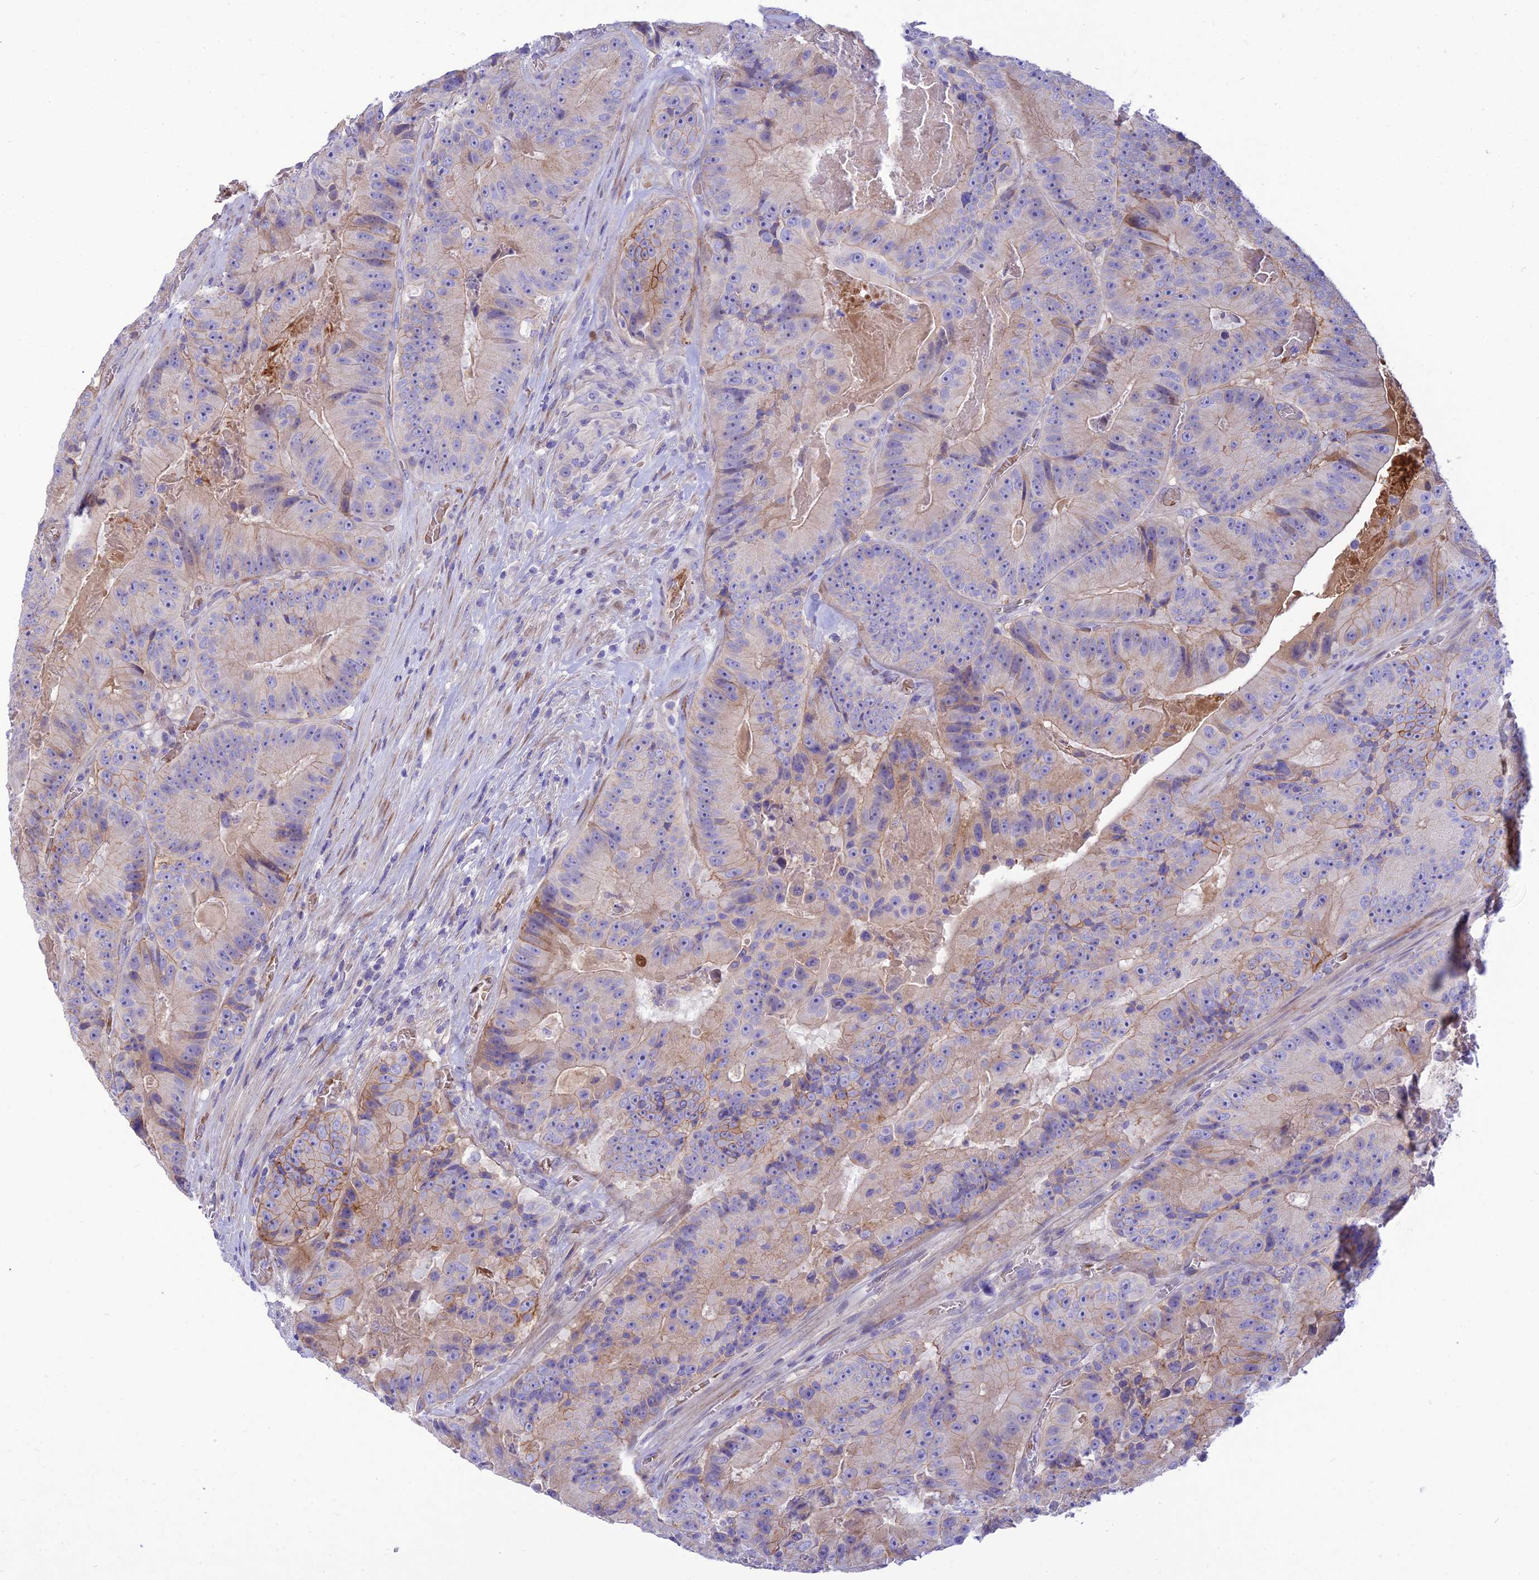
{"staining": {"intensity": "weak", "quantity": "25%-75%", "location": "cytoplasmic/membranous"}, "tissue": "colorectal cancer", "cell_type": "Tumor cells", "image_type": "cancer", "snomed": [{"axis": "morphology", "description": "Adenocarcinoma, NOS"}, {"axis": "topography", "description": "Colon"}], "caption": "Adenocarcinoma (colorectal) stained for a protein (brown) displays weak cytoplasmic/membranous positive staining in approximately 25%-75% of tumor cells.", "gene": "CCDC157", "patient": {"sex": "female", "age": 86}}